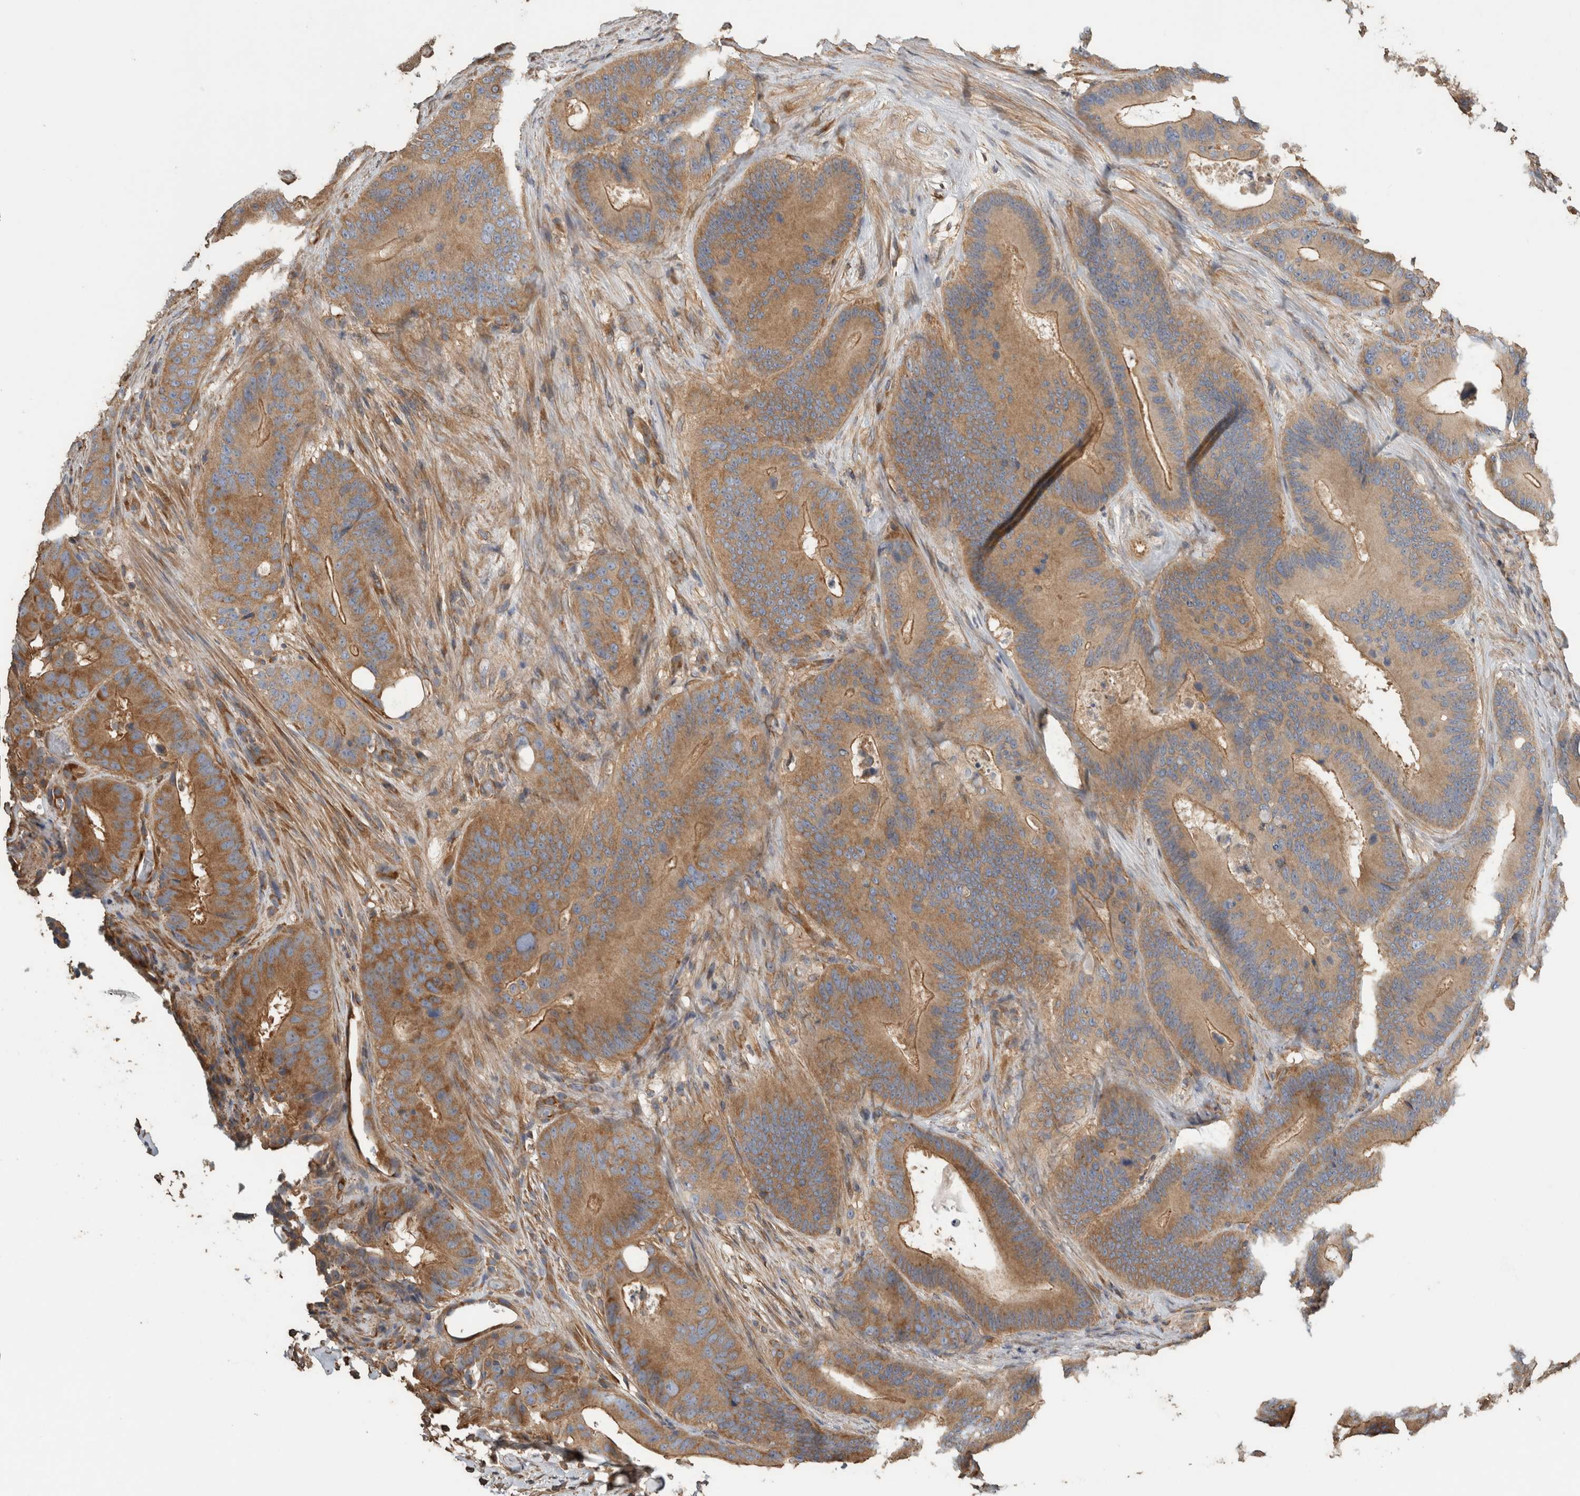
{"staining": {"intensity": "moderate", "quantity": ">75%", "location": "cytoplasmic/membranous"}, "tissue": "colorectal cancer", "cell_type": "Tumor cells", "image_type": "cancer", "snomed": [{"axis": "morphology", "description": "Adenocarcinoma, NOS"}, {"axis": "topography", "description": "Colon"}], "caption": "A photomicrograph of colorectal cancer stained for a protein reveals moderate cytoplasmic/membranous brown staining in tumor cells.", "gene": "EIF4G3", "patient": {"sex": "male", "age": 83}}